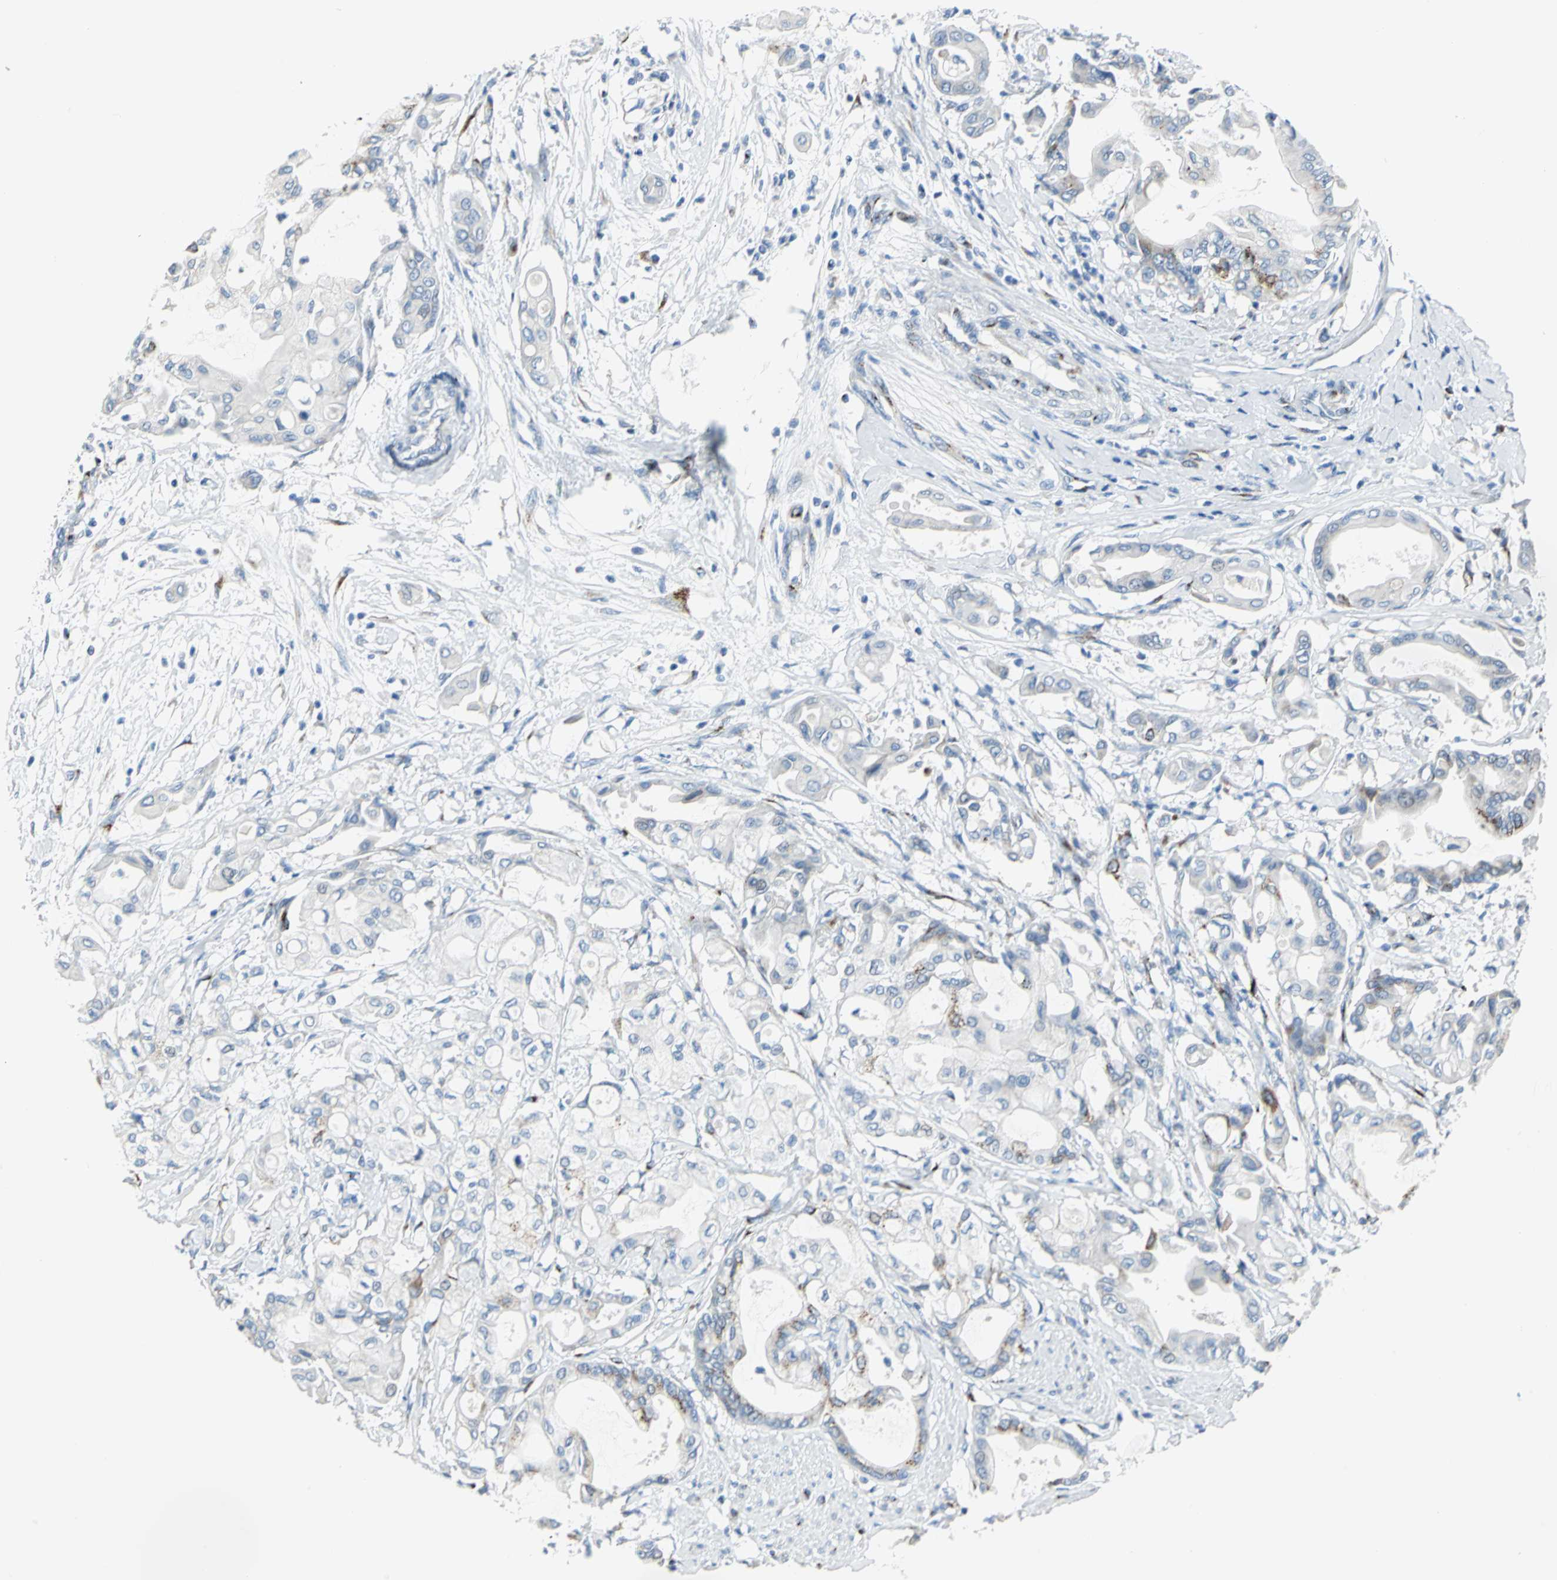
{"staining": {"intensity": "moderate", "quantity": "<25%", "location": "cytoplasmic/membranous"}, "tissue": "pancreatic cancer", "cell_type": "Tumor cells", "image_type": "cancer", "snomed": [{"axis": "morphology", "description": "Adenocarcinoma, NOS"}, {"axis": "morphology", "description": "Adenocarcinoma, metastatic, NOS"}, {"axis": "topography", "description": "Lymph node"}, {"axis": "topography", "description": "Pancreas"}, {"axis": "topography", "description": "Duodenum"}], "caption": "Protein expression analysis of adenocarcinoma (pancreatic) reveals moderate cytoplasmic/membranous expression in approximately <25% of tumor cells.", "gene": "GPR3", "patient": {"sex": "female", "age": 64}}